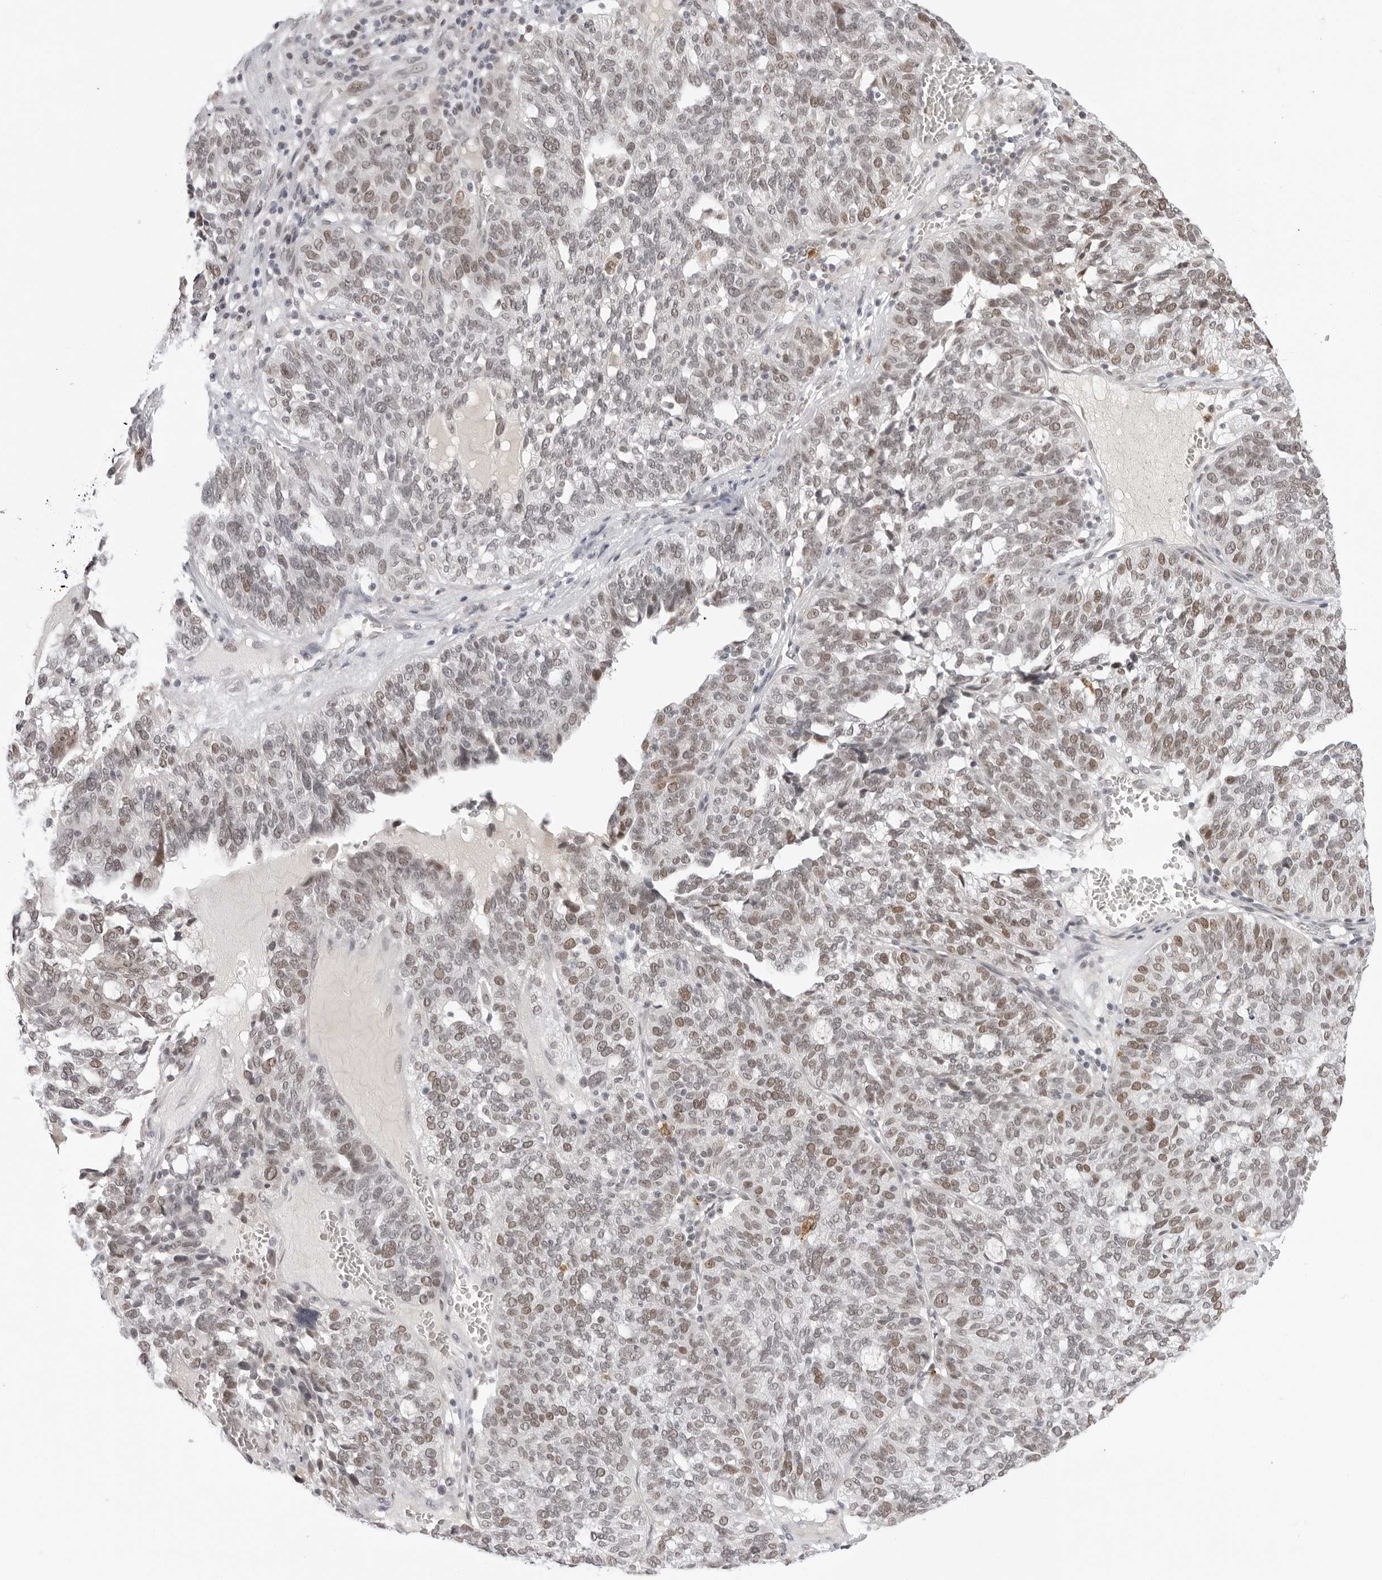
{"staining": {"intensity": "moderate", "quantity": ">75%", "location": "nuclear"}, "tissue": "ovarian cancer", "cell_type": "Tumor cells", "image_type": "cancer", "snomed": [{"axis": "morphology", "description": "Cystadenocarcinoma, serous, NOS"}, {"axis": "topography", "description": "Ovary"}], "caption": "A brown stain labels moderate nuclear positivity of a protein in human ovarian serous cystadenocarcinoma tumor cells.", "gene": "MSH6", "patient": {"sex": "female", "age": 59}}